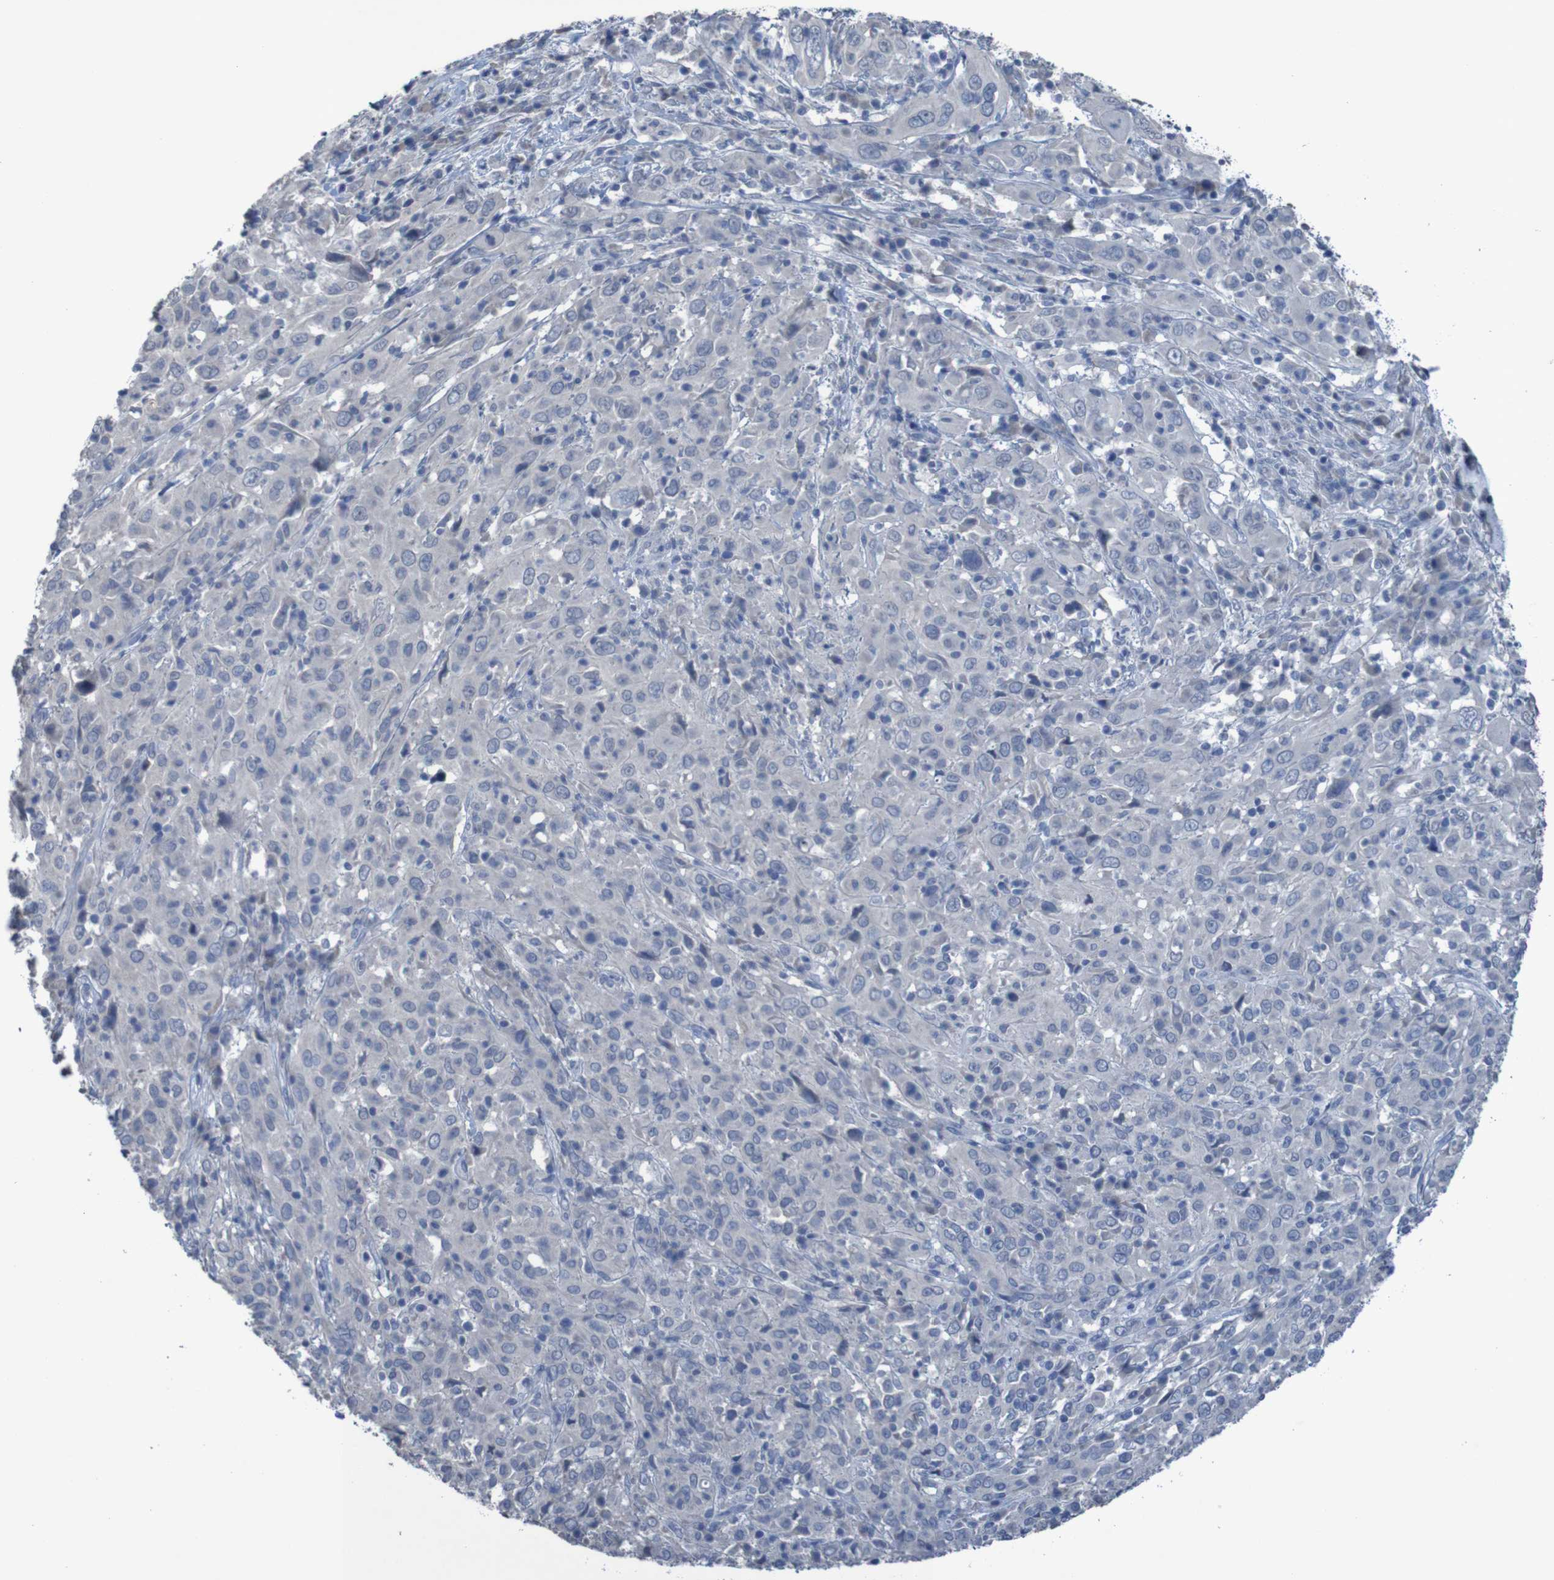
{"staining": {"intensity": "negative", "quantity": "none", "location": "none"}, "tissue": "cervical cancer", "cell_type": "Tumor cells", "image_type": "cancer", "snomed": [{"axis": "morphology", "description": "Squamous cell carcinoma, NOS"}, {"axis": "topography", "description": "Cervix"}], "caption": "A high-resolution micrograph shows IHC staining of cervical cancer, which shows no significant positivity in tumor cells.", "gene": "CLDN18", "patient": {"sex": "female", "age": 46}}